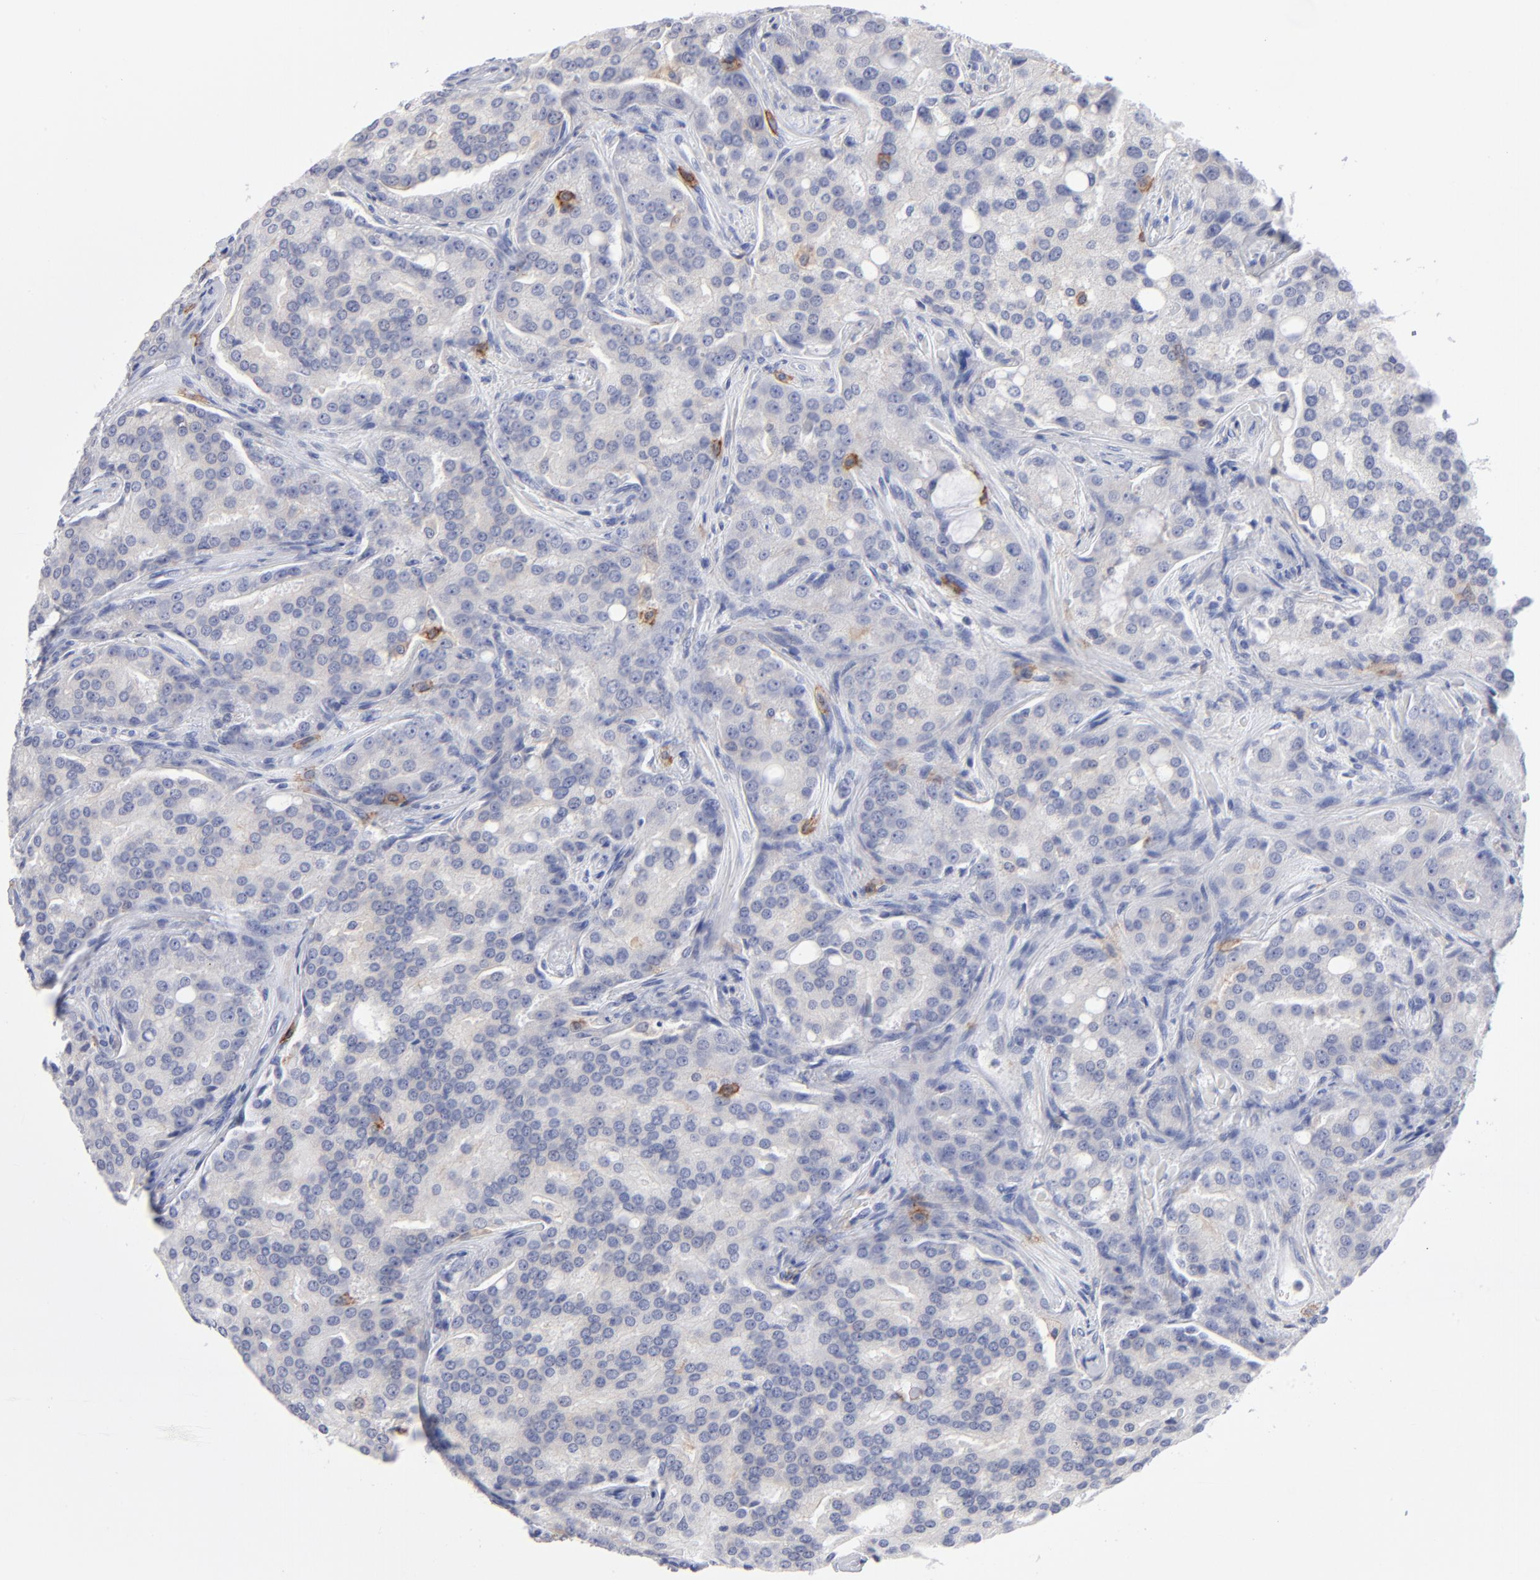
{"staining": {"intensity": "moderate", "quantity": "<25%", "location": "cytoplasmic/membranous"}, "tissue": "prostate cancer", "cell_type": "Tumor cells", "image_type": "cancer", "snomed": [{"axis": "morphology", "description": "Adenocarcinoma, High grade"}, {"axis": "topography", "description": "Prostate"}], "caption": "High-grade adenocarcinoma (prostate) was stained to show a protein in brown. There is low levels of moderate cytoplasmic/membranous expression in approximately <25% of tumor cells.", "gene": "LAT2", "patient": {"sex": "male", "age": 72}}